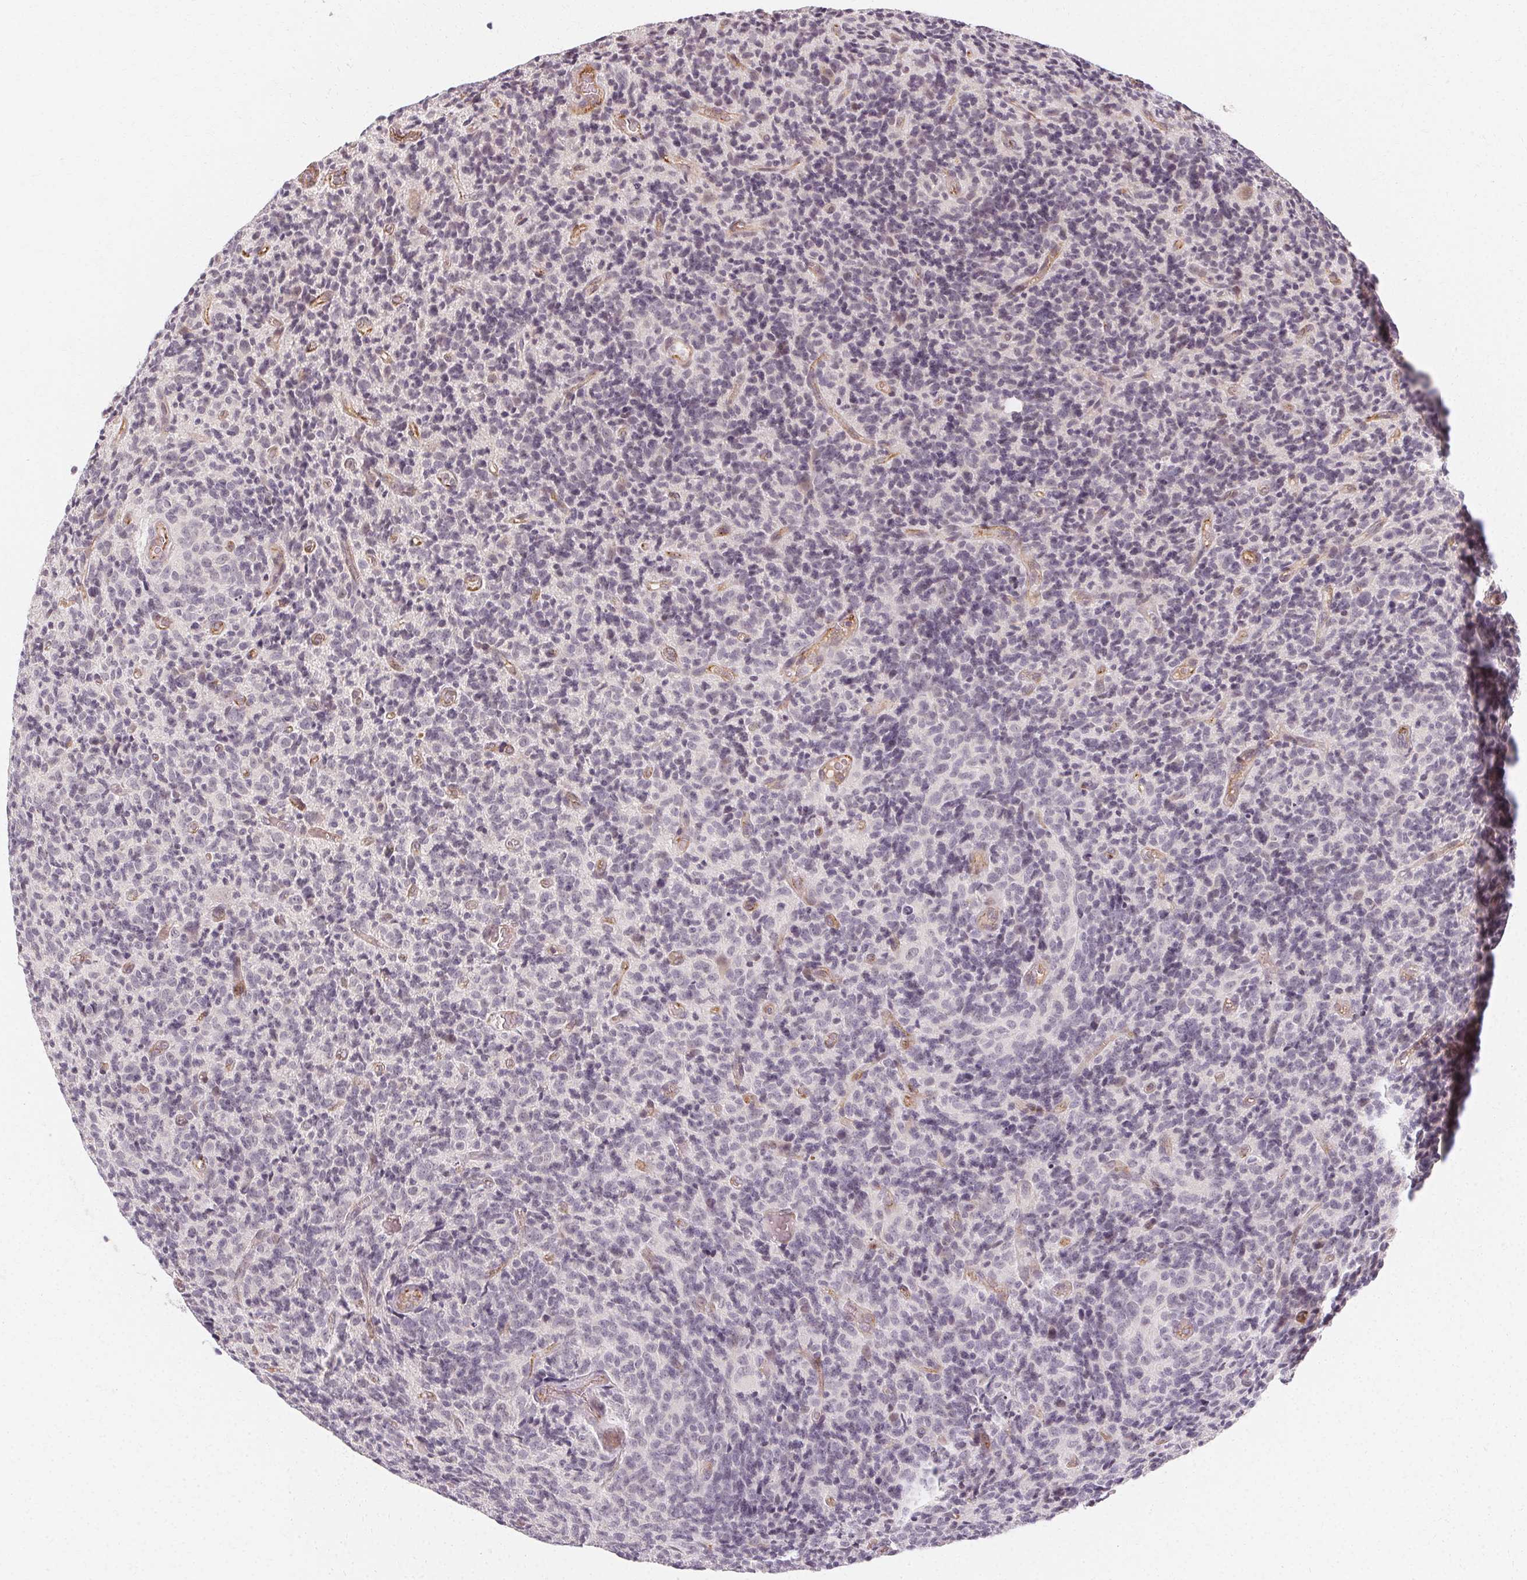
{"staining": {"intensity": "negative", "quantity": "none", "location": "none"}, "tissue": "glioma", "cell_type": "Tumor cells", "image_type": "cancer", "snomed": [{"axis": "morphology", "description": "Glioma, malignant, High grade"}, {"axis": "topography", "description": "Brain"}], "caption": "IHC of human malignant glioma (high-grade) demonstrates no expression in tumor cells. (DAB immunohistochemistry with hematoxylin counter stain).", "gene": "CLCNKB", "patient": {"sex": "male", "age": 76}}